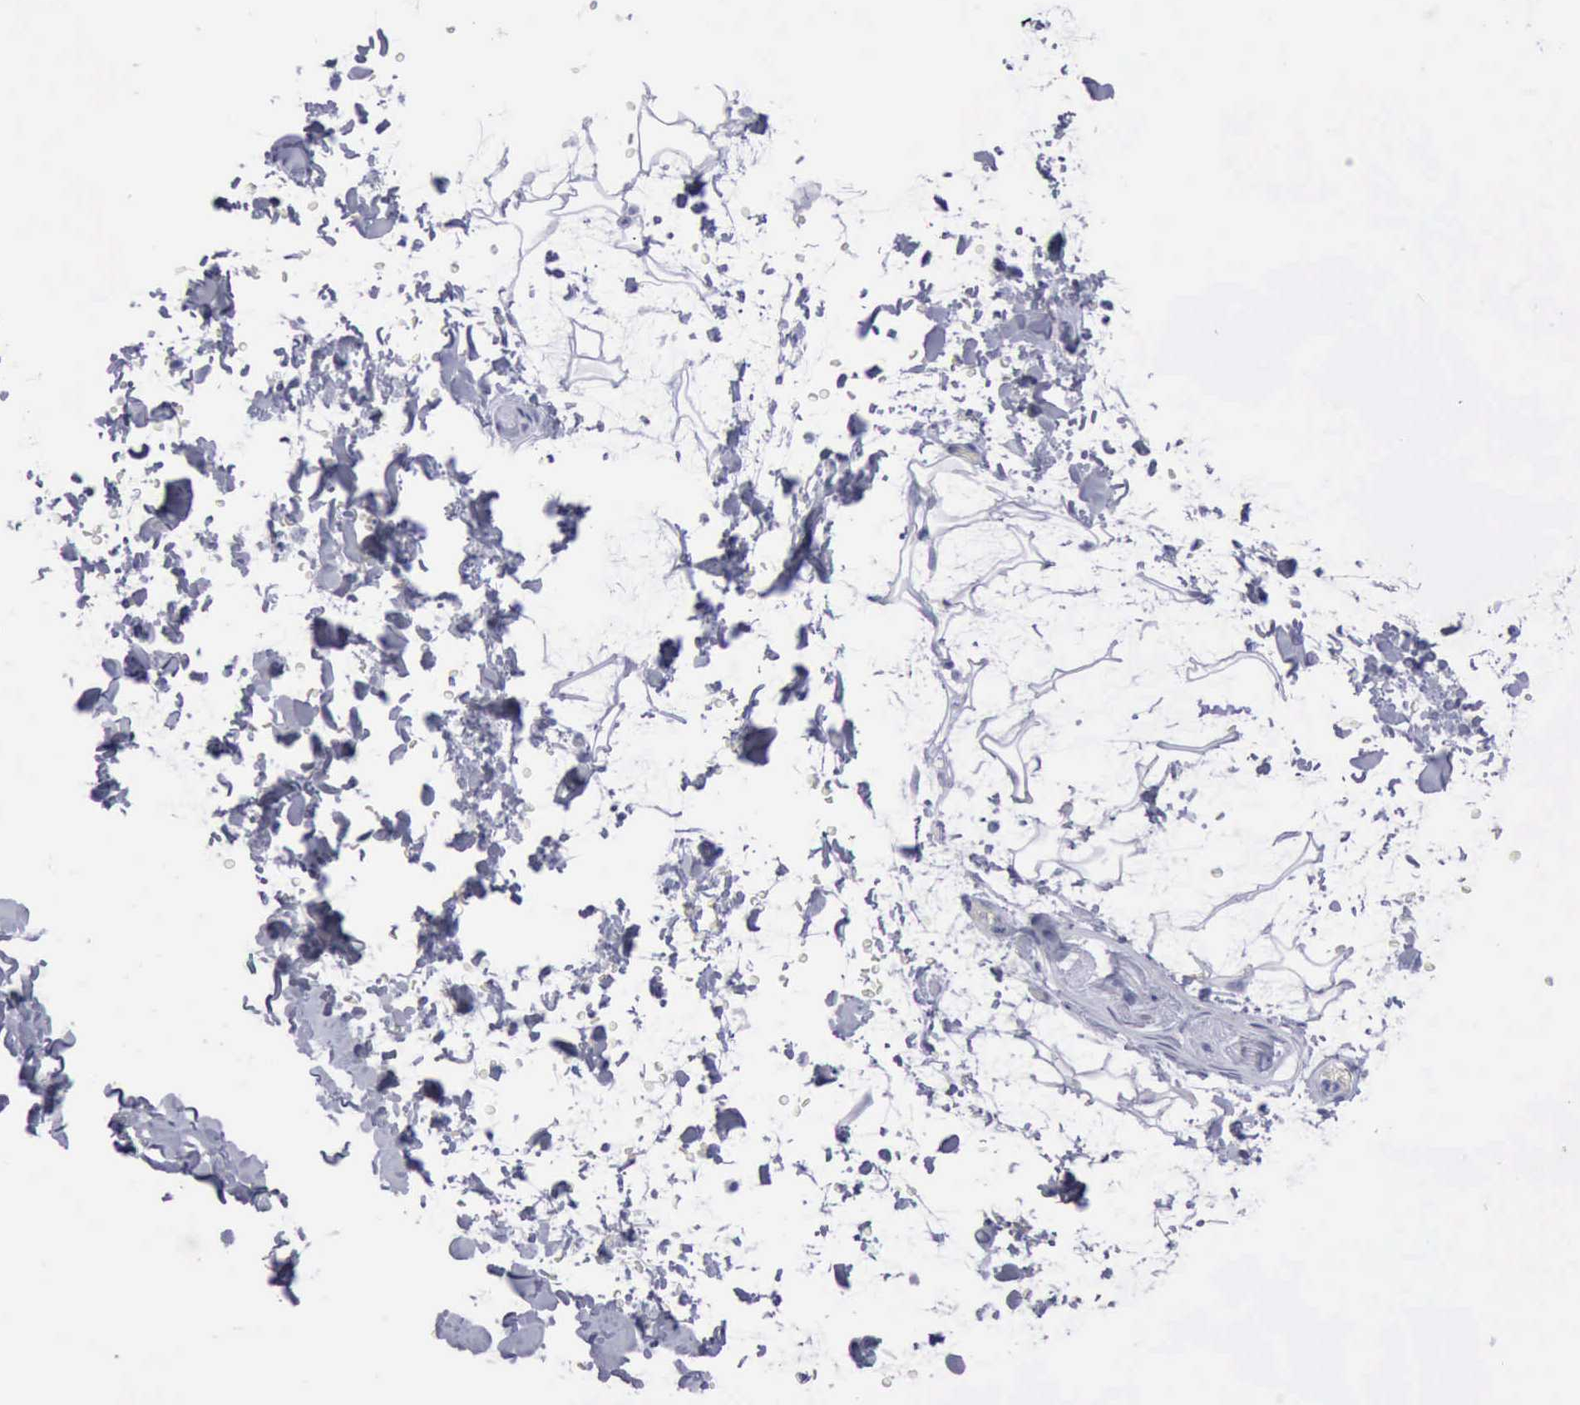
{"staining": {"intensity": "negative", "quantity": "none", "location": "none"}, "tissue": "adipose tissue", "cell_type": "Adipocytes", "image_type": "normal", "snomed": [{"axis": "morphology", "description": "Normal tissue, NOS"}, {"axis": "topography", "description": "Soft tissue"}], "caption": "A histopathology image of adipose tissue stained for a protein displays no brown staining in adipocytes. (Stains: DAB immunohistochemistry with hematoxylin counter stain, Microscopy: brightfield microscopy at high magnification).", "gene": "KRT13", "patient": {"sex": "male", "age": 72}}